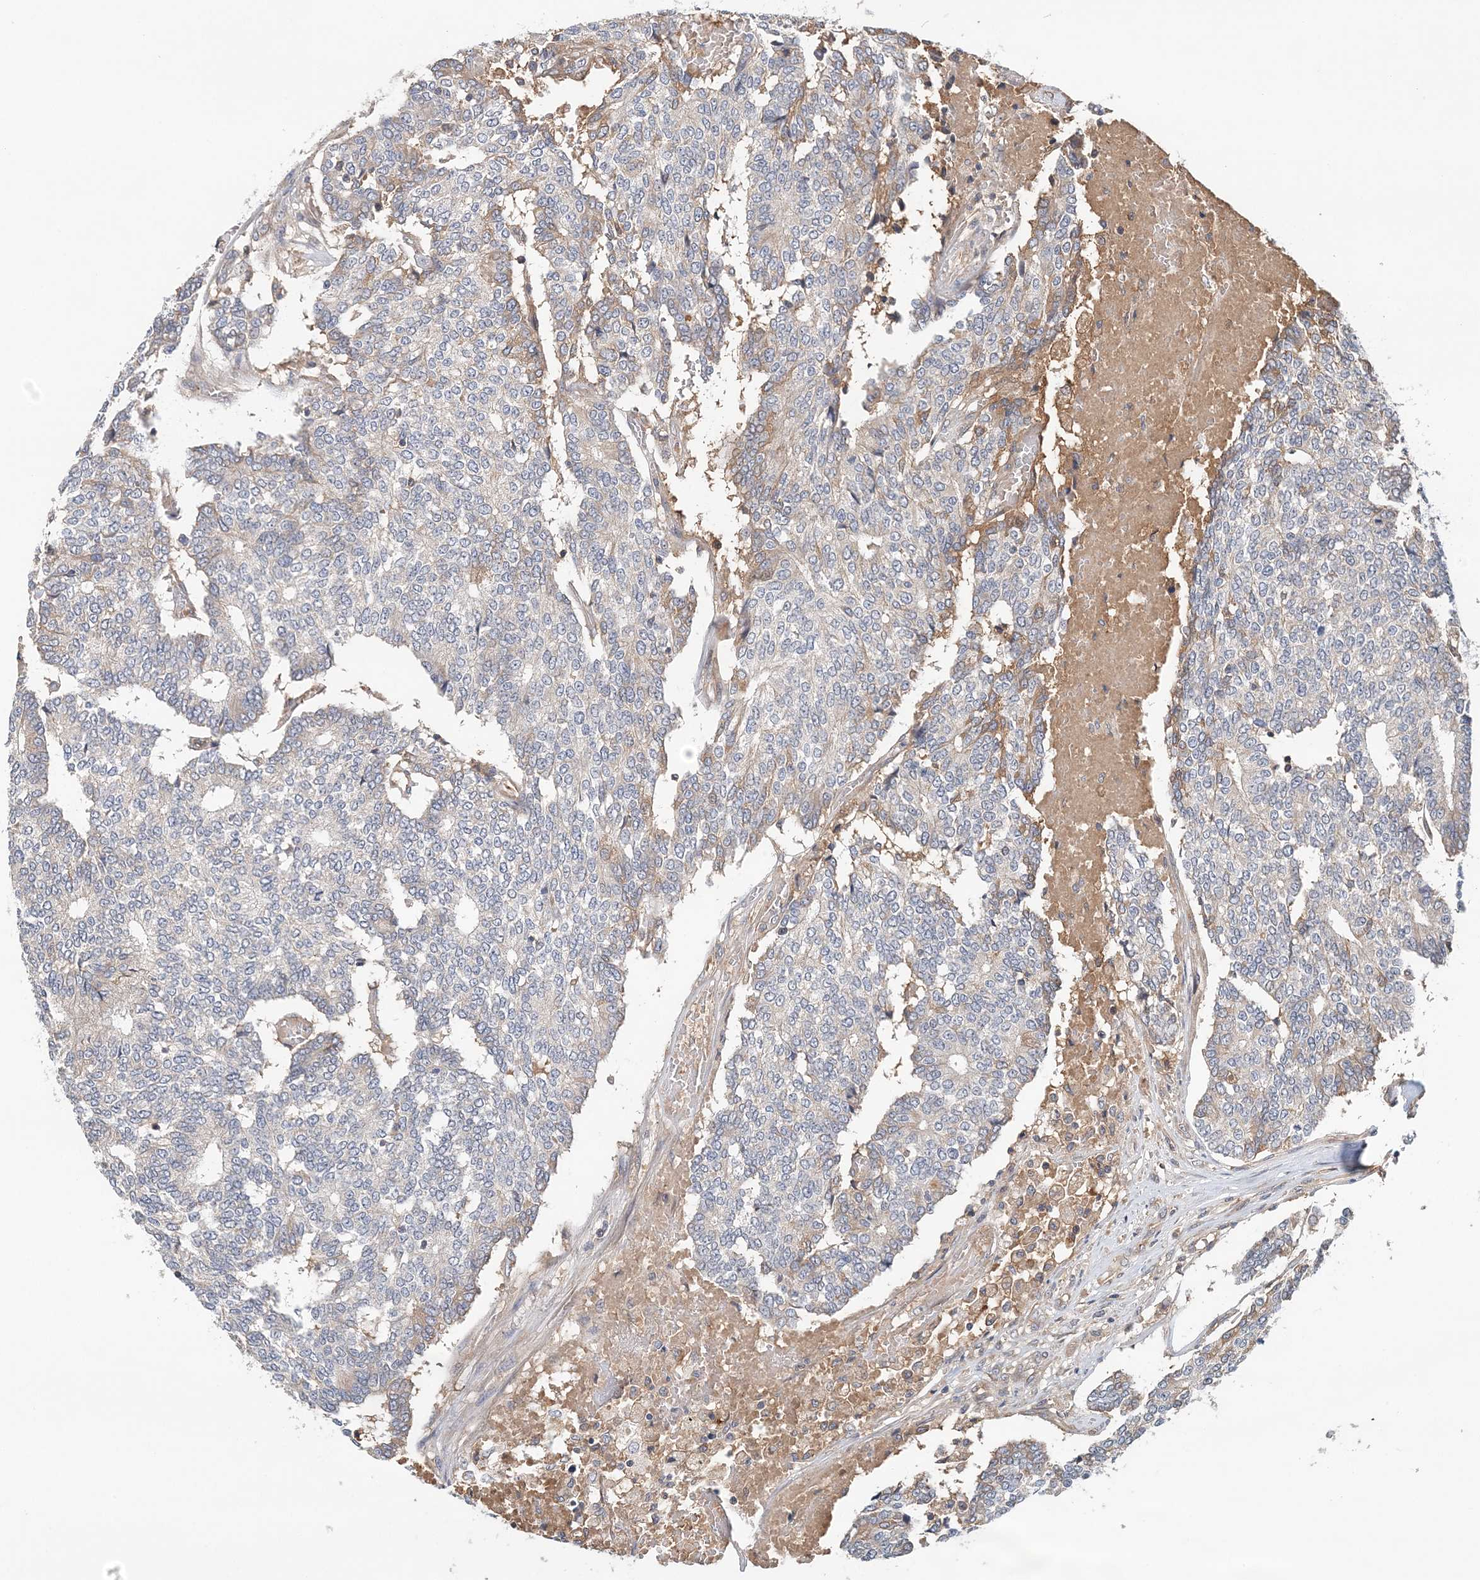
{"staining": {"intensity": "weak", "quantity": "<25%", "location": "cytoplasmic/membranous"}, "tissue": "prostate cancer", "cell_type": "Tumor cells", "image_type": "cancer", "snomed": [{"axis": "morphology", "description": "Normal tissue, NOS"}, {"axis": "morphology", "description": "Adenocarcinoma, High grade"}, {"axis": "topography", "description": "Prostate"}, {"axis": "topography", "description": "Seminal veicle"}], "caption": "IHC photomicrograph of prostate high-grade adenocarcinoma stained for a protein (brown), which reveals no positivity in tumor cells.", "gene": "SYCP3", "patient": {"sex": "male", "age": 55}}